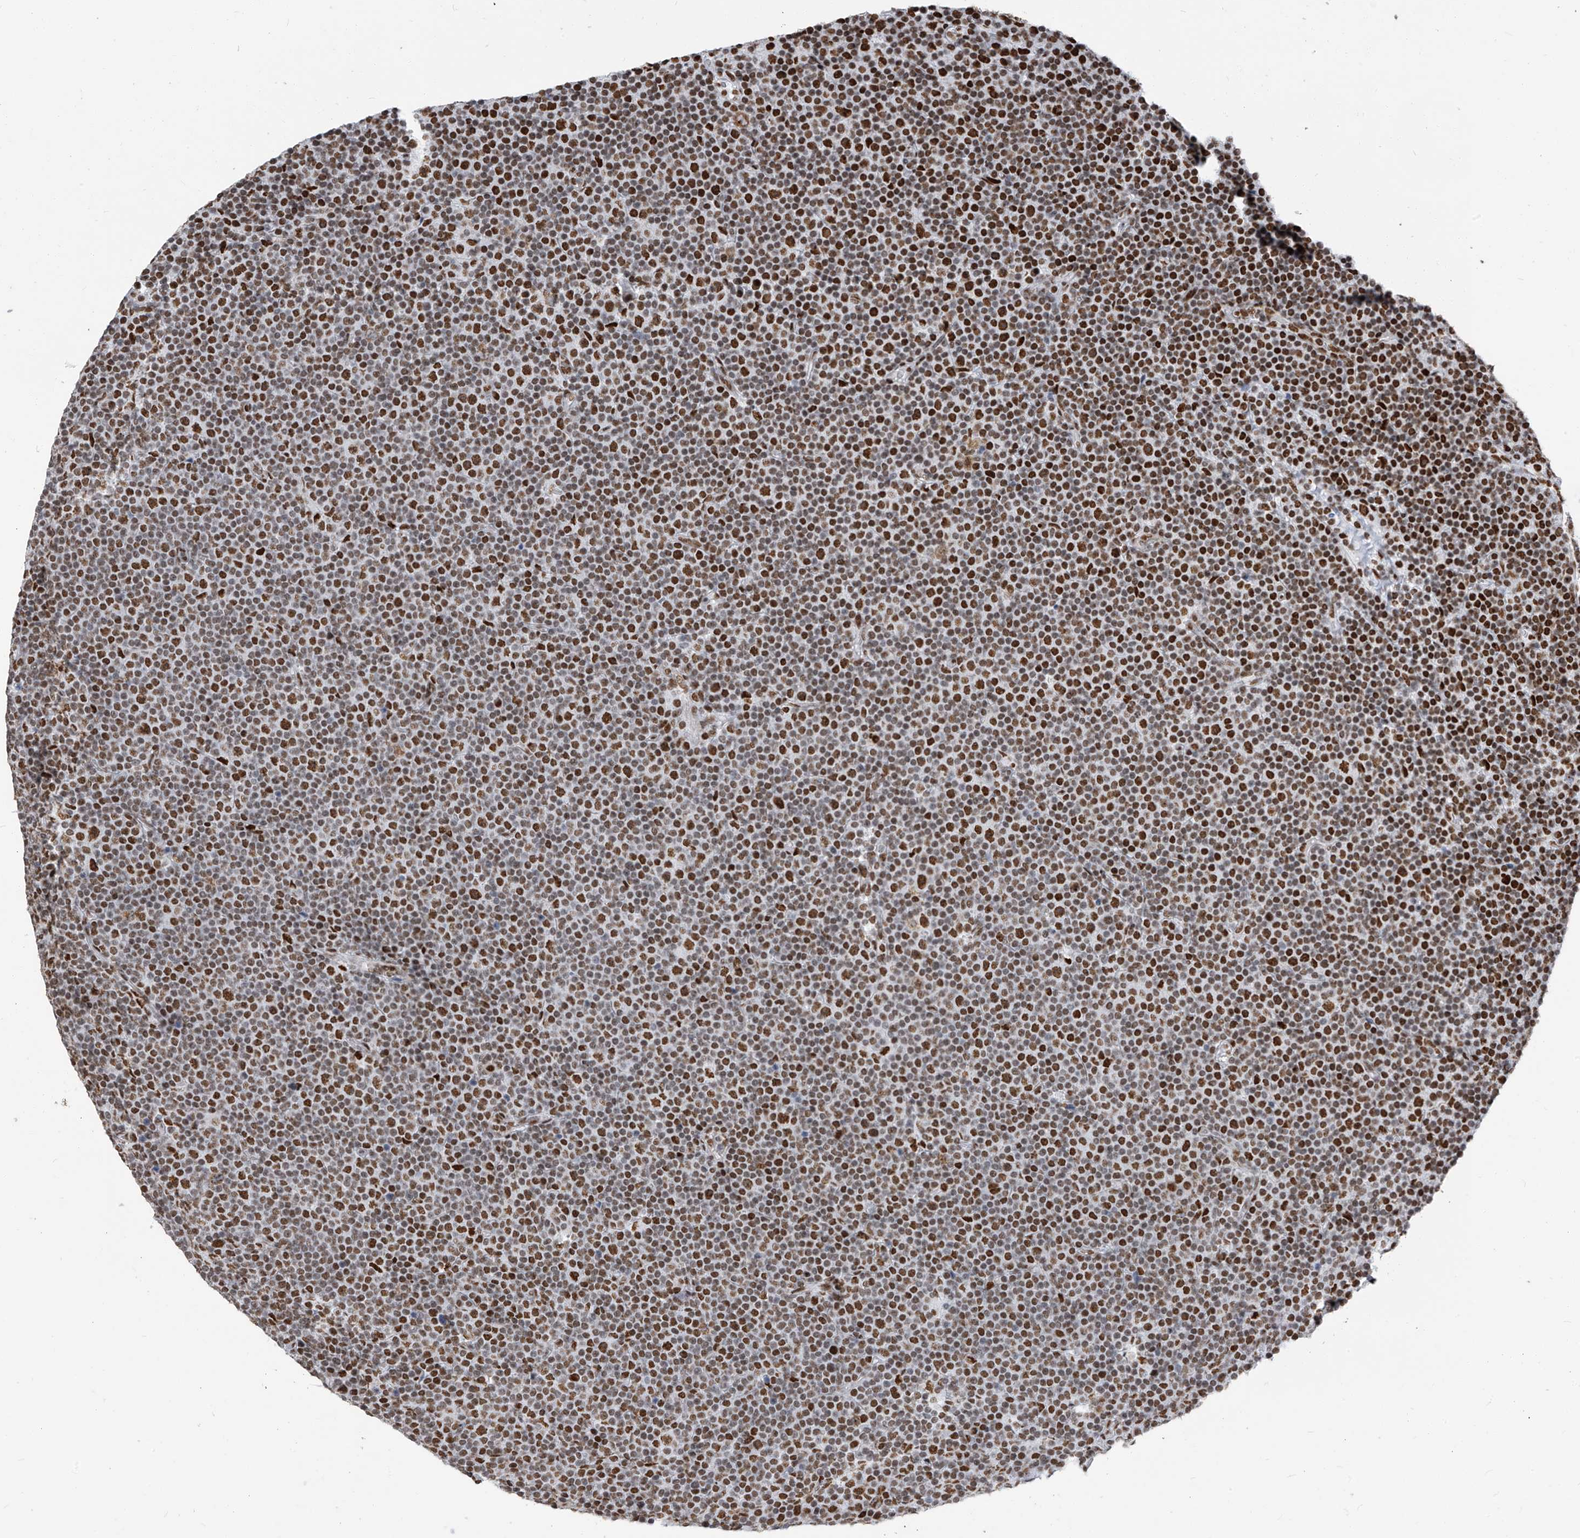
{"staining": {"intensity": "strong", "quantity": ">75%", "location": "nuclear"}, "tissue": "lymphoma", "cell_type": "Tumor cells", "image_type": "cancer", "snomed": [{"axis": "morphology", "description": "Malignant lymphoma, non-Hodgkin's type, Low grade"}, {"axis": "topography", "description": "Lymph node"}], "caption": "The micrograph reveals a brown stain indicating the presence of a protein in the nuclear of tumor cells in lymphoma. (DAB (3,3'-diaminobenzidine) = brown stain, brightfield microscopy at high magnification).", "gene": "KHSRP", "patient": {"sex": "female", "age": 67}}